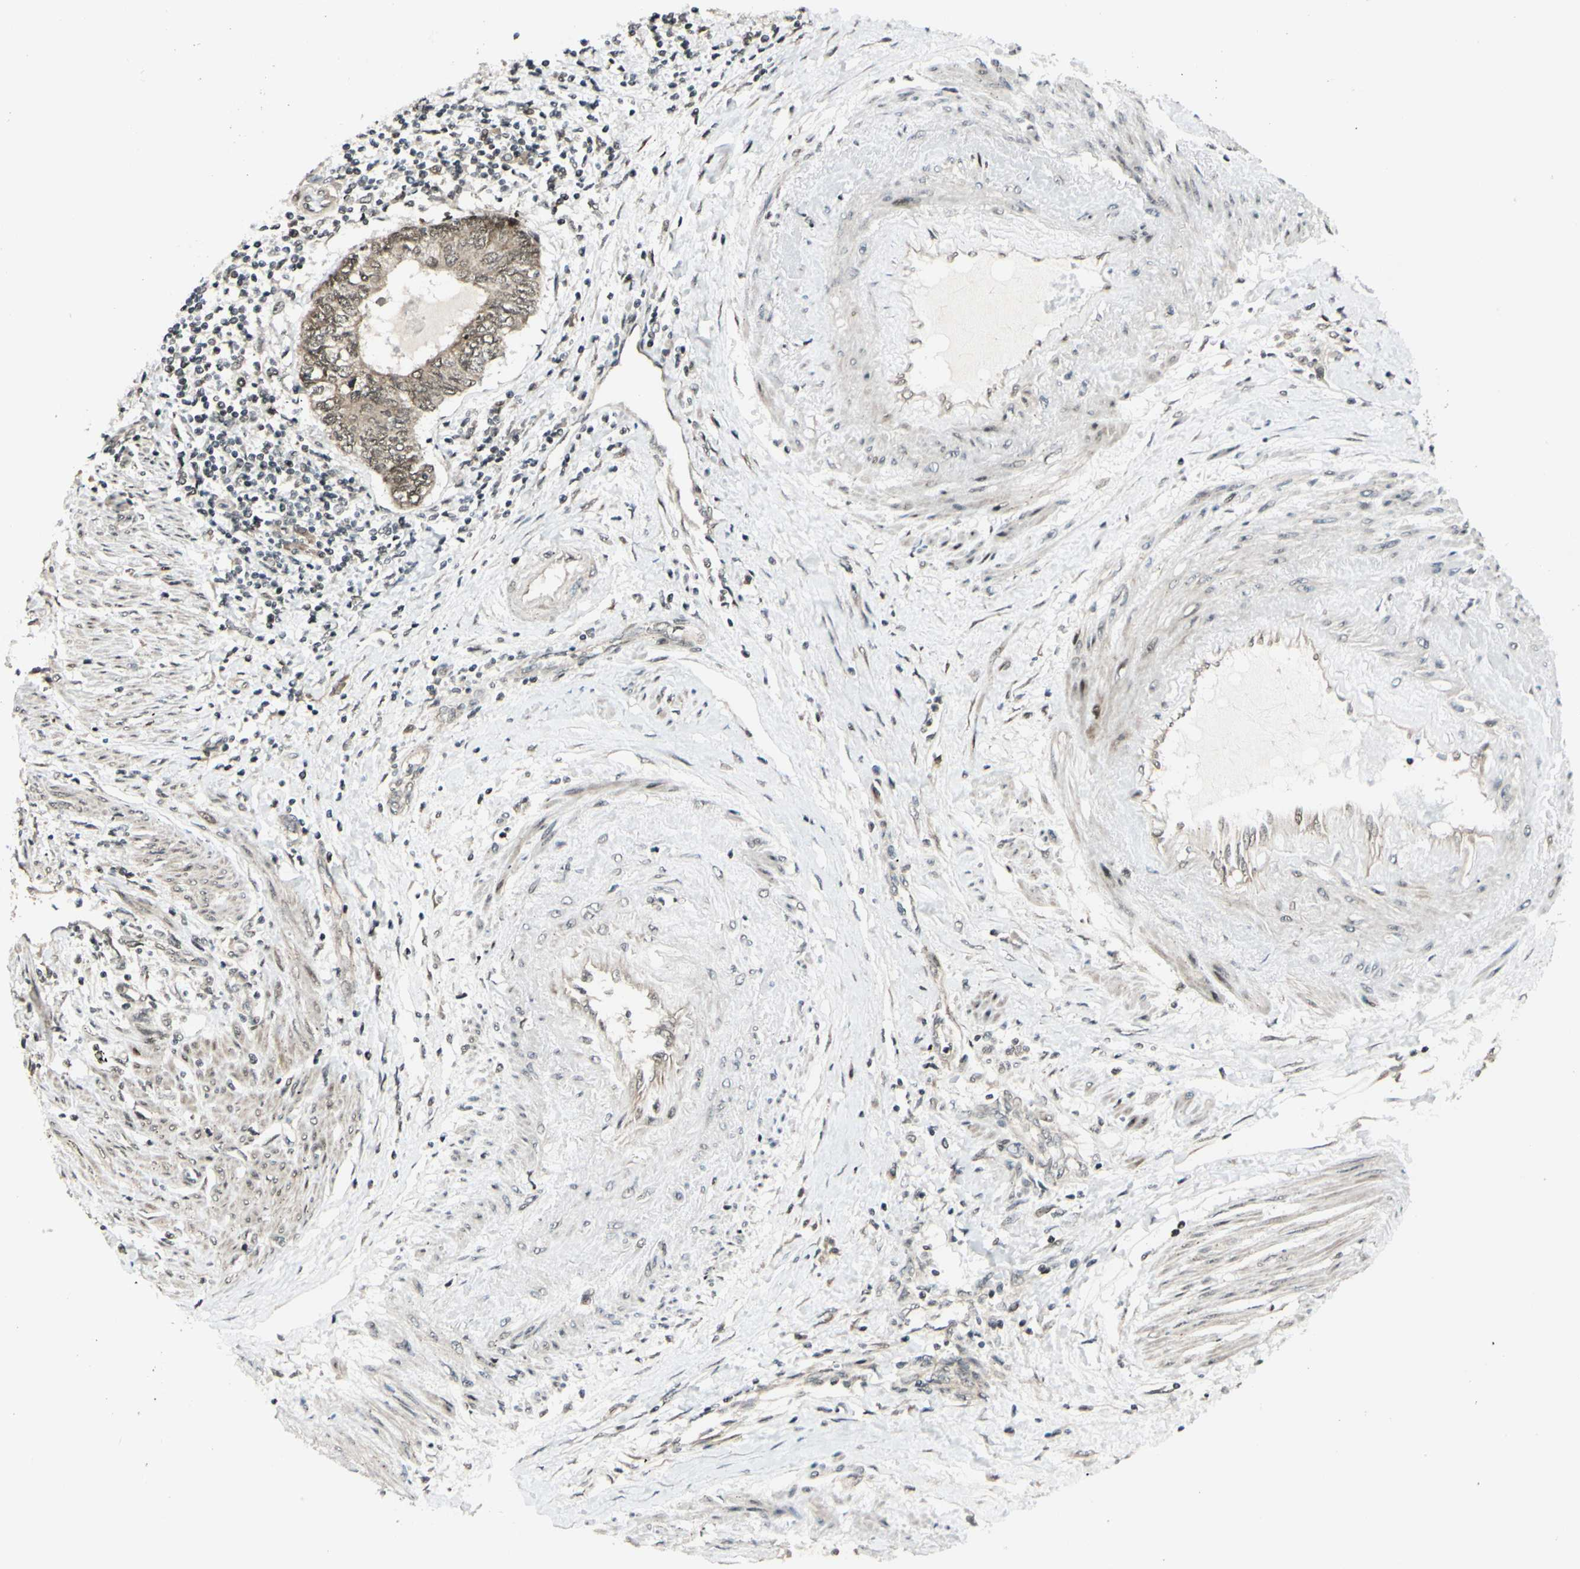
{"staining": {"intensity": "moderate", "quantity": ">75%", "location": "cytoplasmic/membranous"}, "tissue": "endometrial cancer", "cell_type": "Tumor cells", "image_type": "cancer", "snomed": [{"axis": "morphology", "description": "Adenocarcinoma, NOS"}, {"axis": "topography", "description": "Uterus"}, {"axis": "topography", "description": "Endometrium"}], "caption": "Adenocarcinoma (endometrial) stained with immunohistochemistry exhibits moderate cytoplasmic/membranous positivity in approximately >75% of tumor cells.", "gene": "BRMS1", "patient": {"sex": "female", "age": 70}}